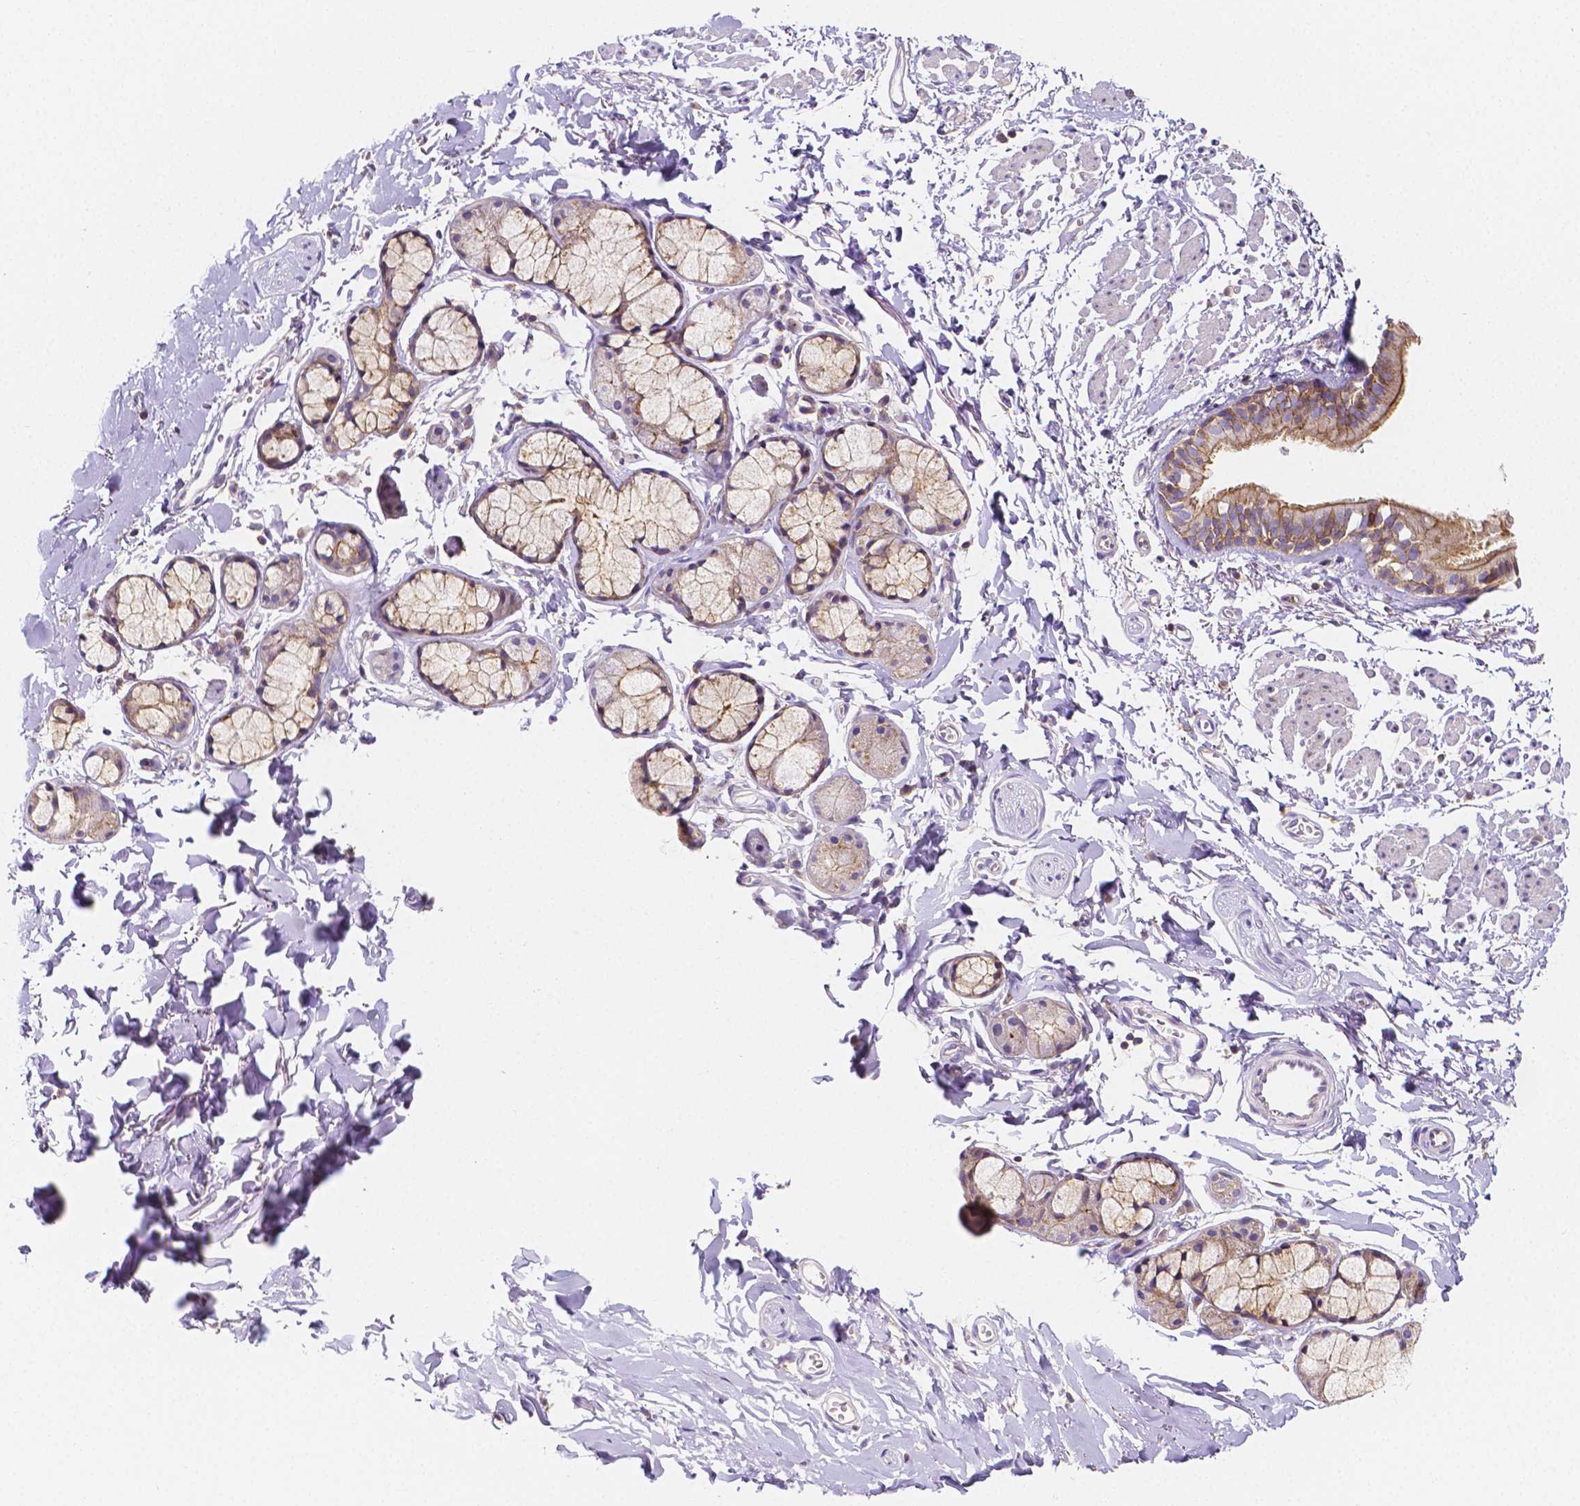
{"staining": {"intensity": "moderate", "quantity": "<25%", "location": "cytoplasmic/membranous"}, "tissue": "bronchus", "cell_type": "Respiratory epithelial cells", "image_type": "normal", "snomed": [{"axis": "morphology", "description": "Normal tissue, NOS"}, {"axis": "topography", "description": "Cartilage tissue"}, {"axis": "topography", "description": "Bronchus"}], "caption": "A low amount of moderate cytoplasmic/membranous expression is appreciated in about <25% of respiratory epithelial cells in unremarkable bronchus. (brown staining indicates protein expression, while blue staining denotes nuclei).", "gene": "GABRD", "patient": {"sex": "female", "age": 59}}